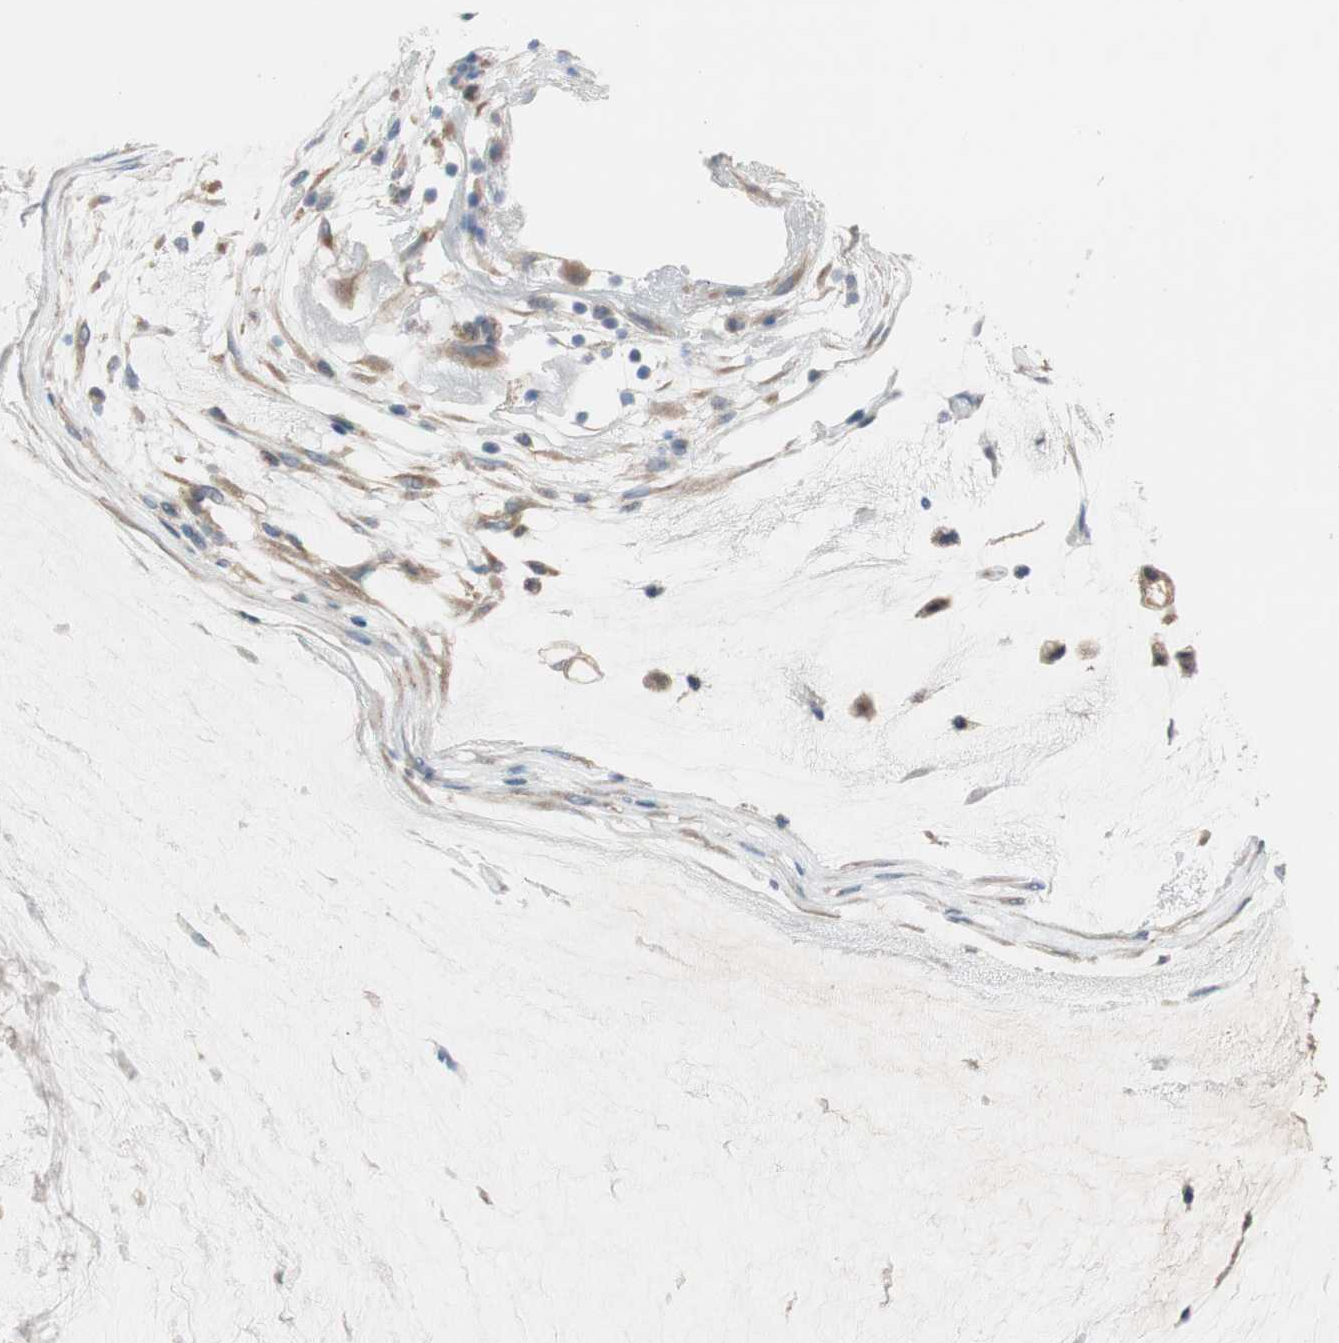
{"staining": {"intensity": "moderate", "quantity": ">75%", "location": "cytoplasmic/membranous"}, "tissue": "ovarian cancer", "cell_type": "Tumor cells", "image_type": "cancer", "snomed": [{"axis": "morphology", "description": "Cystadenocarcinoma, mucinous, NOS"}, {"axis": "topography", "description": "Ovary"}], "caption": "This micrograph displays immunohistochemistry (IHC) staining of human ovarian mucinous cystadenocarcinoma, with medium moderate cytoplasmic/membranous expression in approximately >75% of tumor cells.", "gene": "ALDH1A2", "patient": {"sex": "female", "age": 39}}